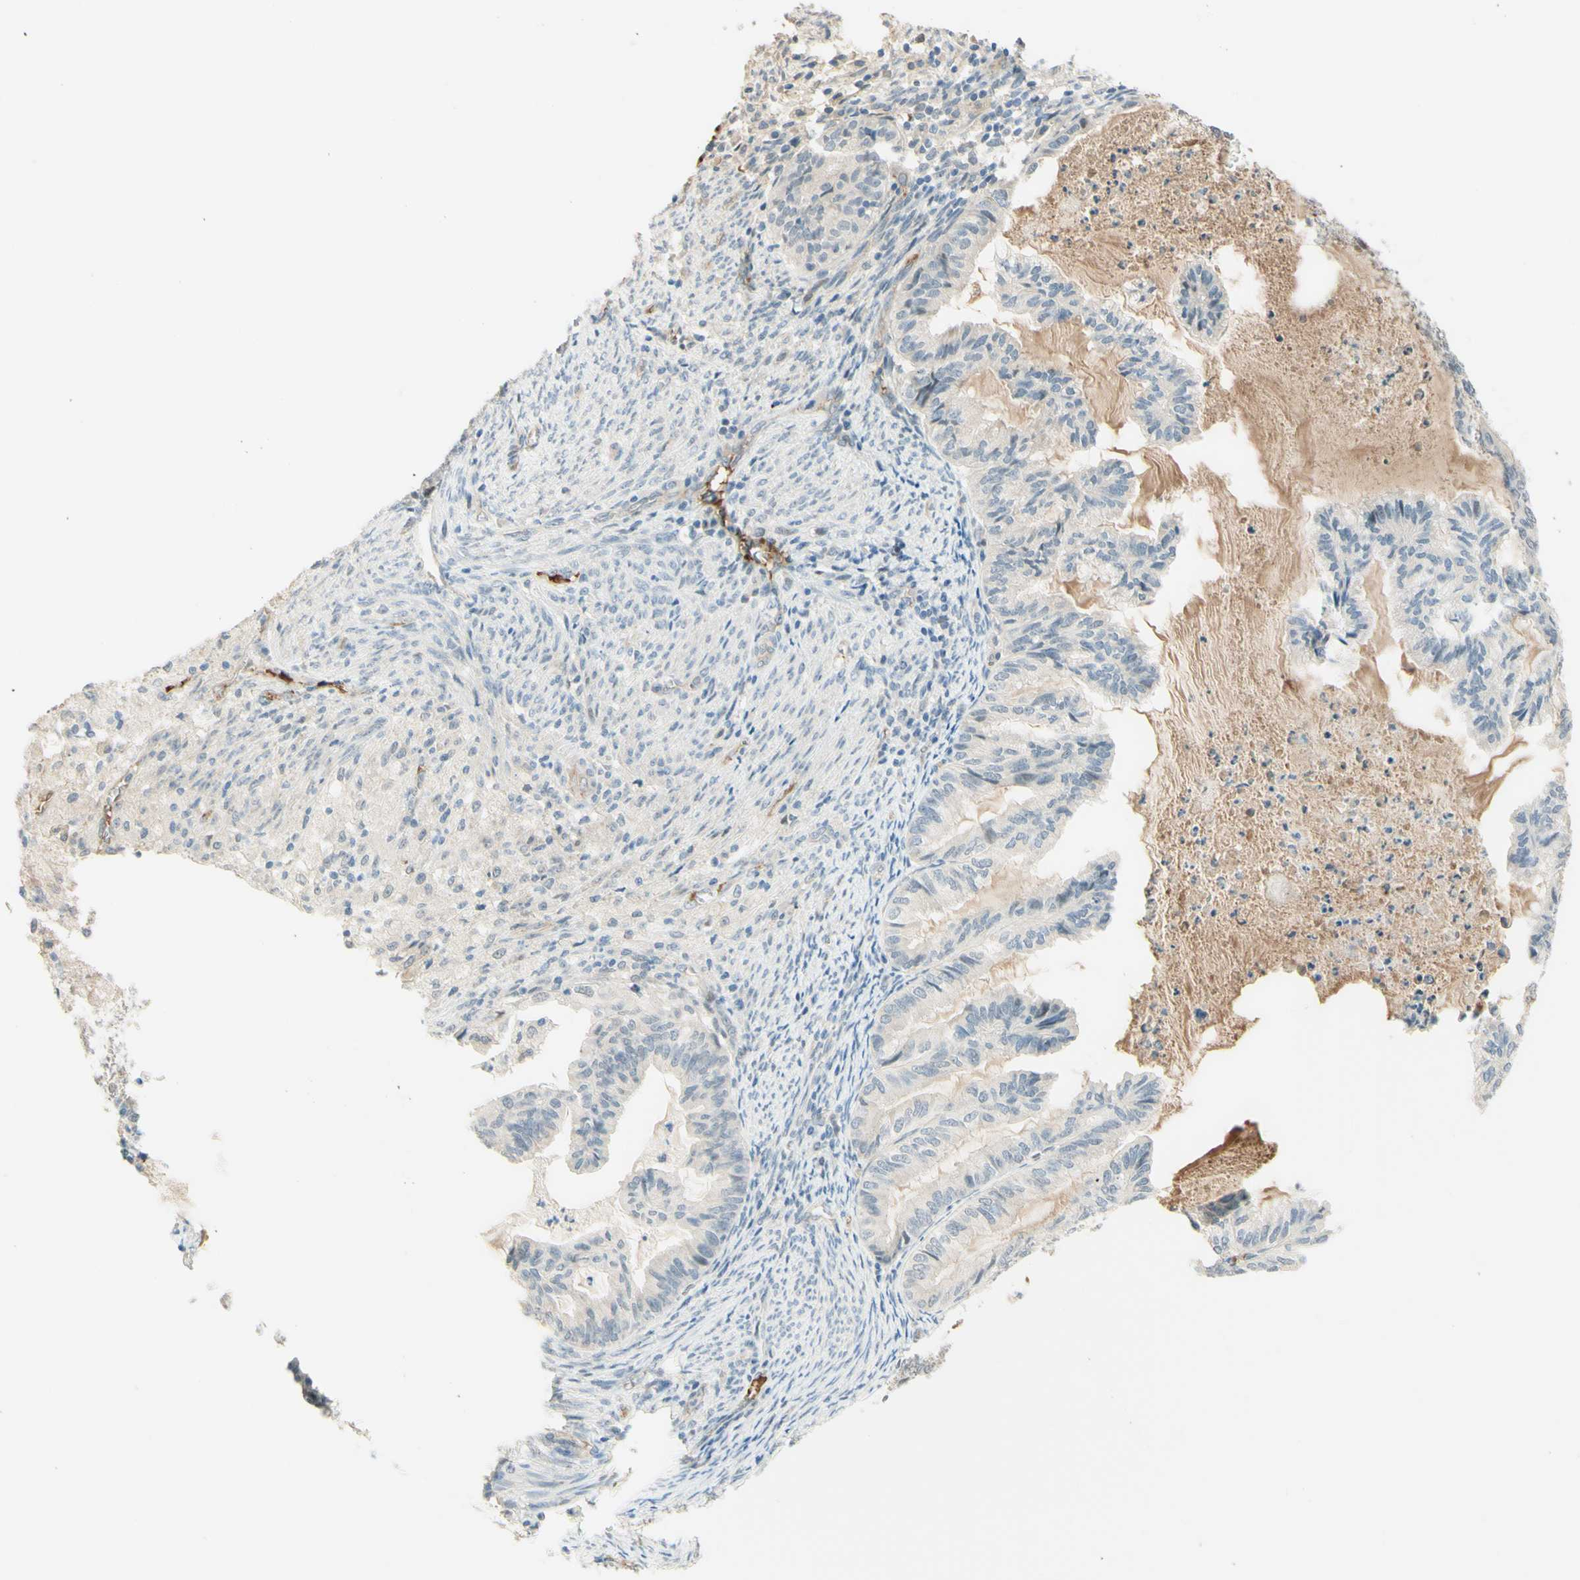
{"staining": {"intensity": "negative", "quantity": "none", "location": "none"}, "tissue": "cervical cancer", "cell_type": "Tumor cells", "image_type": "cancer", "snomed": [{"axis": "morphology", "description": "Normal tissue, NOS"}, {"axis": "morphology", "description": "Adenocarcinoma, NOS"}, {"axis": "topography", "description": "Cervix"}, {"axis": "topography", "description": "Endometrium"}], "caption": "Cervical adenocarcinoma was stained to show a protein in brown. There is no significant positivity in tumor cells.", "gene": "ANGPT2", "patient": {"sex": "female", "age": 86}}